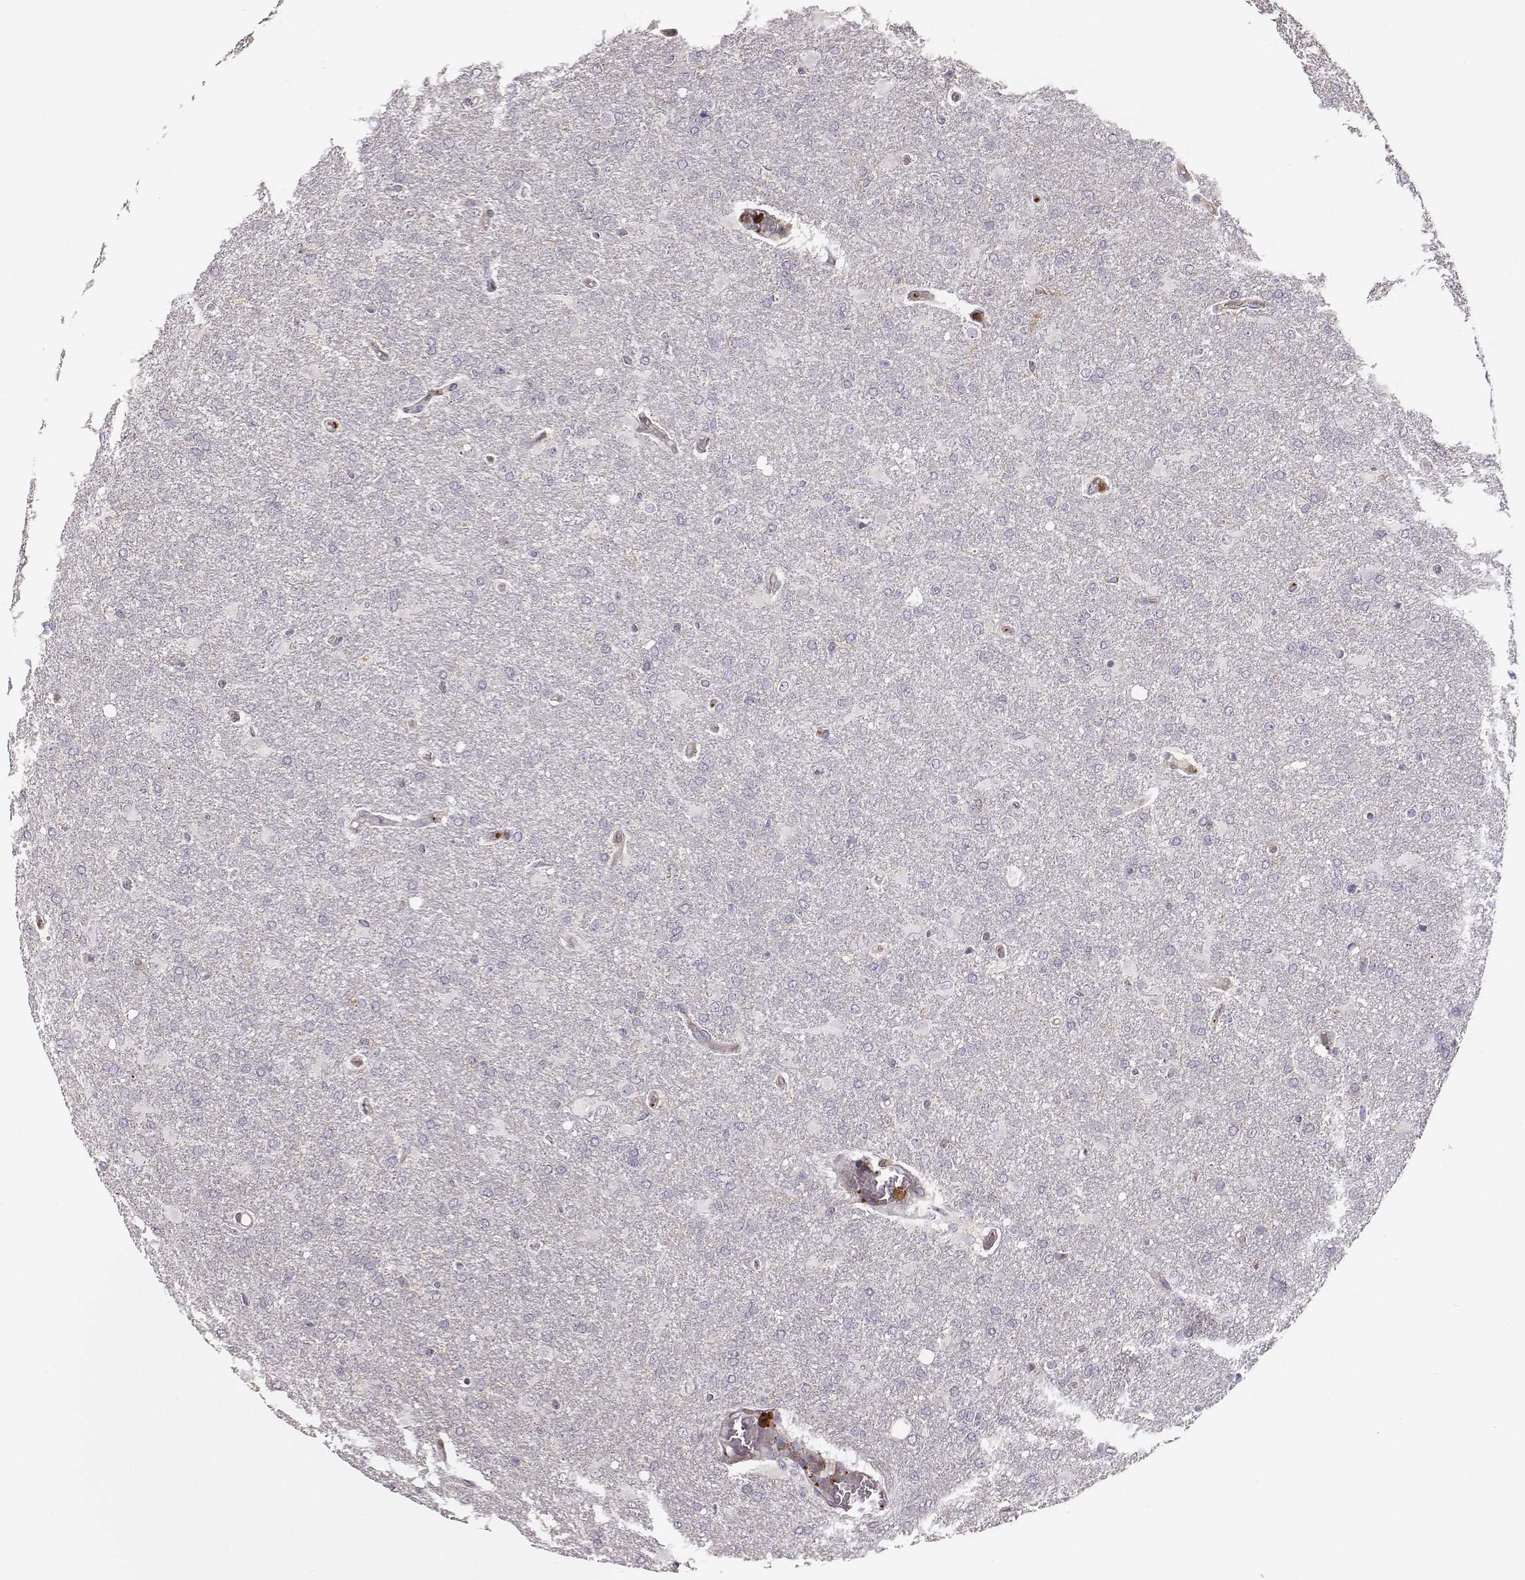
{"staining": {"intensity": "negative", "quantity": "none", "location": "none"}, "tissue": "glioma", "cell_type": "Tumor cells", "image_type": "cancer", "snomed": [{"axis": "morphology", "description": "Glioma, malignant, High grade"}, {"axis": "topography", "description": "Brain"}], "caption": "DAB (3,3'-diaminobenzidine) immunohistochemical staining of human glioma exhibits no significant staining in tumor cells. Brightfield microscopy of IHC stained with DAB (3,3'-diaminobenzidine) (brown) and hematoxylin (blue), captured at high magnification.", "gene": "ZYX", "patient": {"sex": "male", "age": 68}}